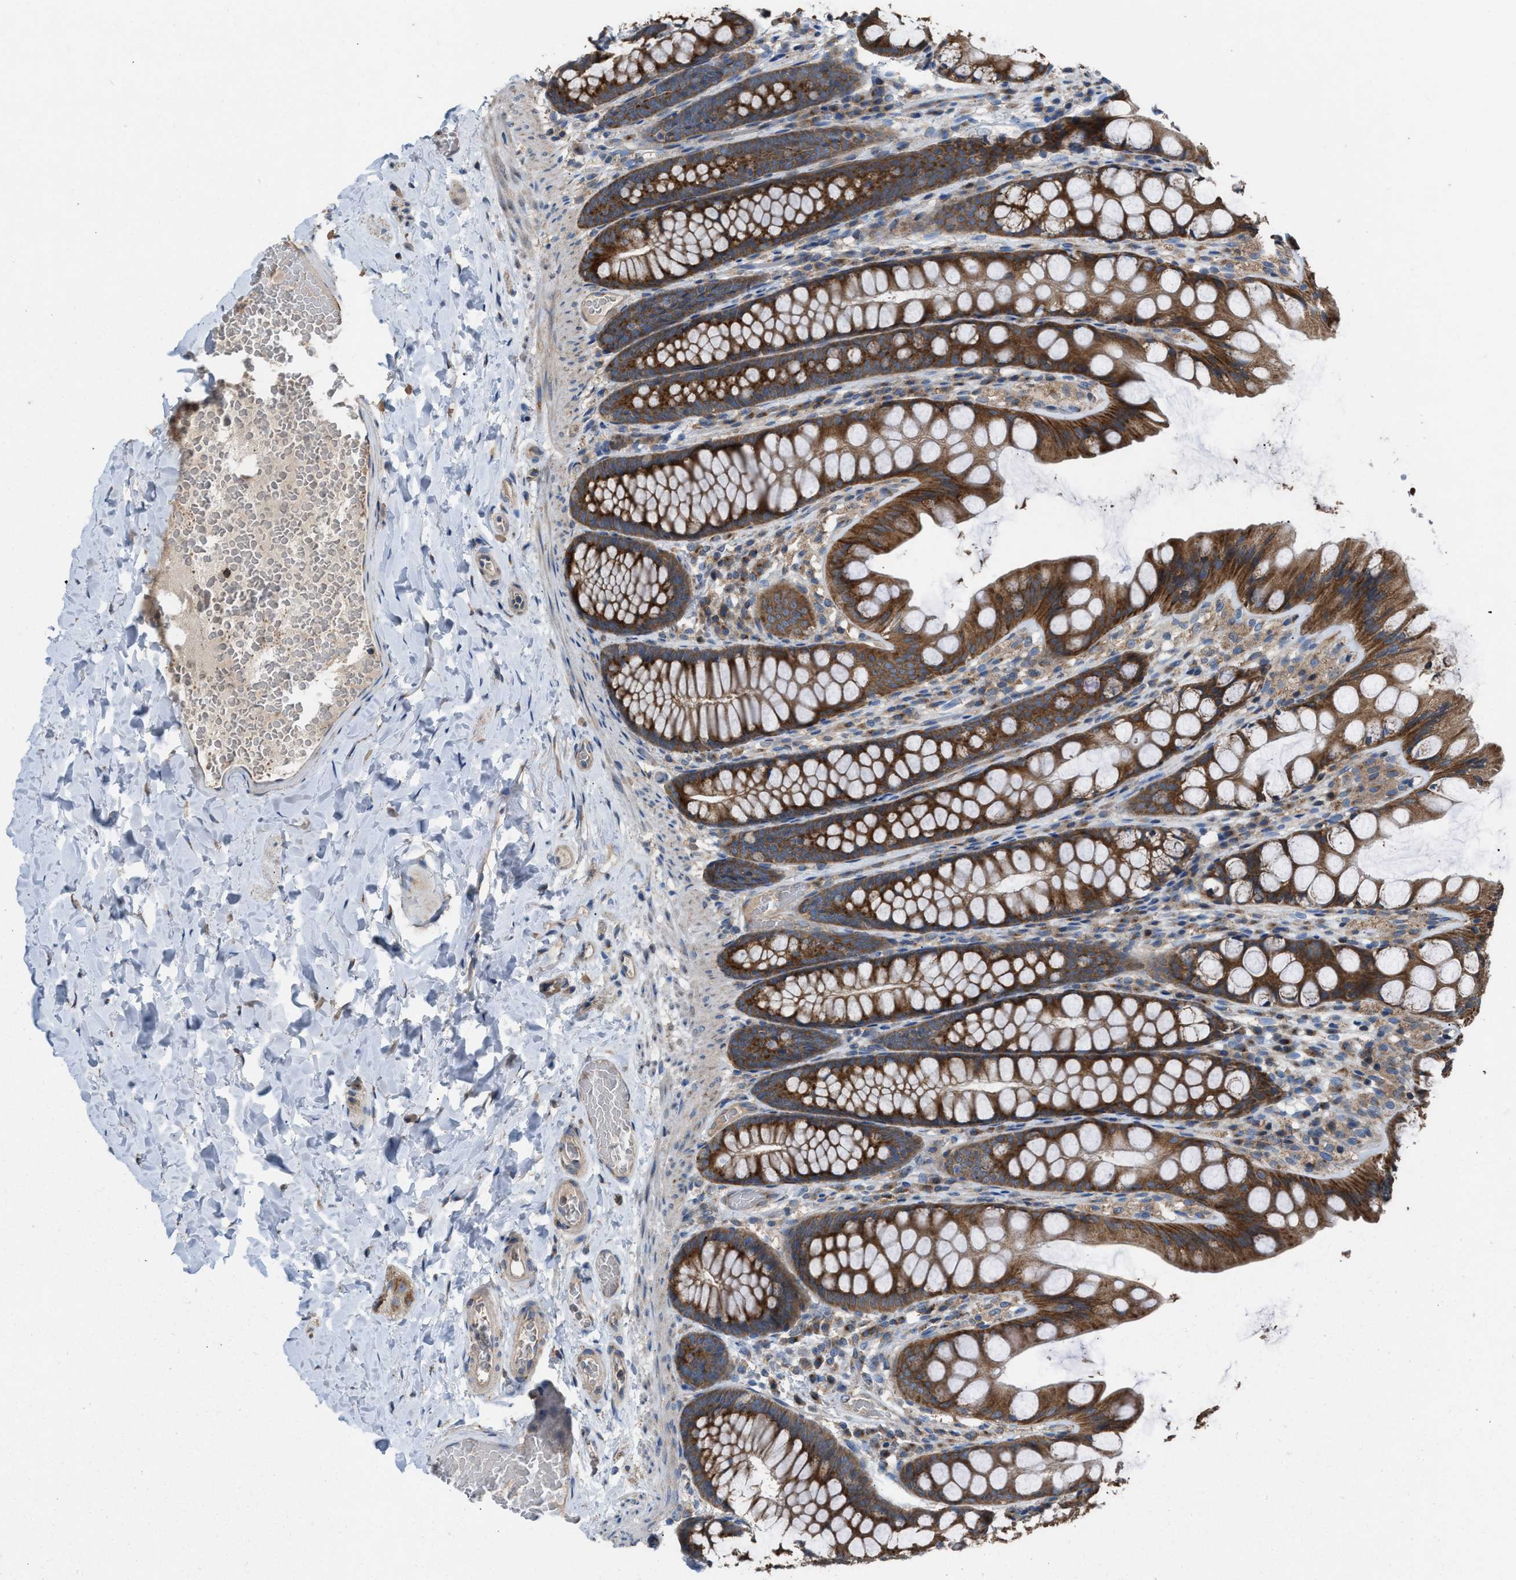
{"staining": {"intensity": "weak", "quantity": ">75%", "location": "cytoplasmic/membranous"}, "tissue": "colon", "cell_type": "Endothelial cells", "image_type": "normal", "snomed": [{"axis": "morphology", "description": "Normal tissue, NOS"}, {"axis": "topography", "description": "Colon"}], "caption": "Immunohistochemical staining of benign colon exhibits low levels of weak cytoplasmic/membranous positivity in approximately >75% of endothelial cells. (Stains: DAB in brown, nuclei in blue, Microscopy: brightfield microscopy at high magnification).", "gene": "TPK1", "patient": {"sex": "male", "age": 47}}